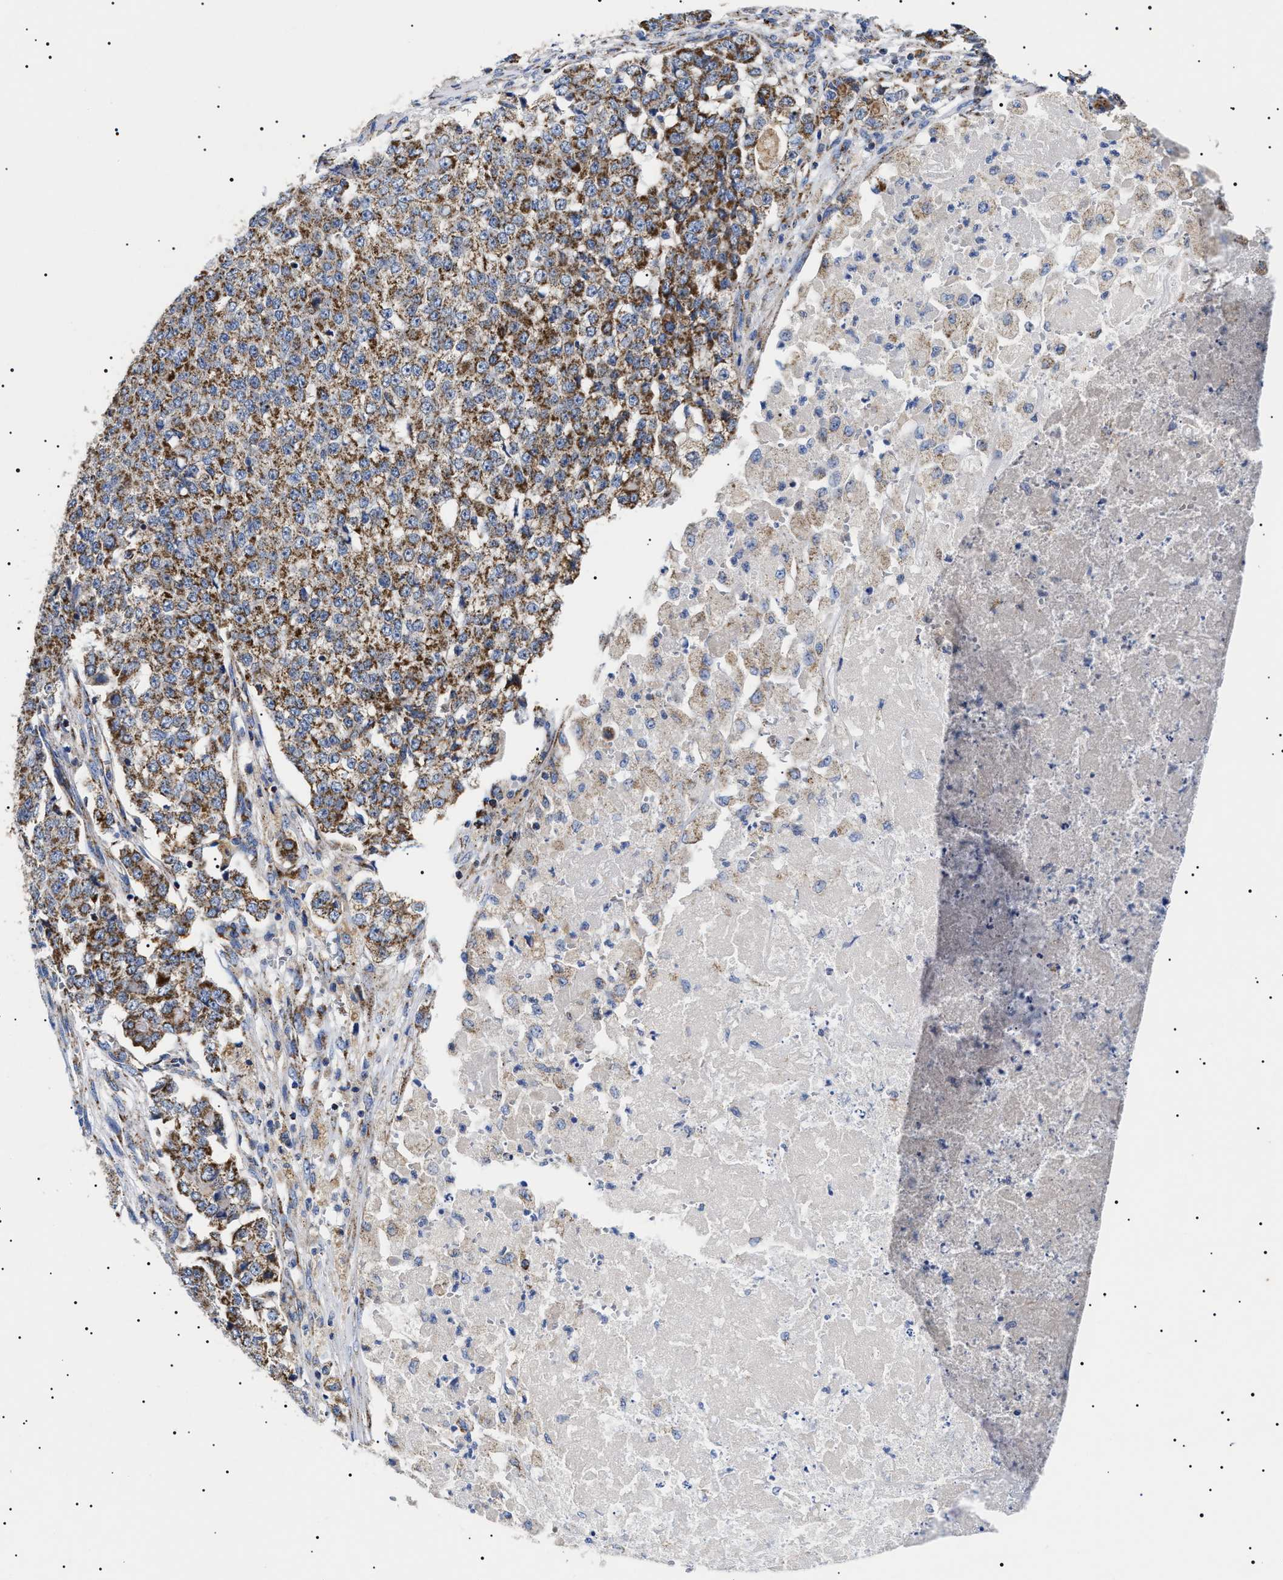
{"staining": {"intensity": "strong", "quantity": ">75%", "location": "cytoplasmic/membranous"}, "tissue": "pancreatic cancer", "cell_type": "Tumor cells", "image_type": "cancer", "snomed": [{"axis": "morphology", "description": "Adenocarcinoma, NOS"}, {"axis": "topography", "description": "Pancreas"}], "caption": "Strong cytoplasmic/membranous expression is present in approximately >75% of tumor cells in adenocarcinoma (pancreatic).", "gene": "CHRDL2", "patient": {"sex": "male", "age": 50}}